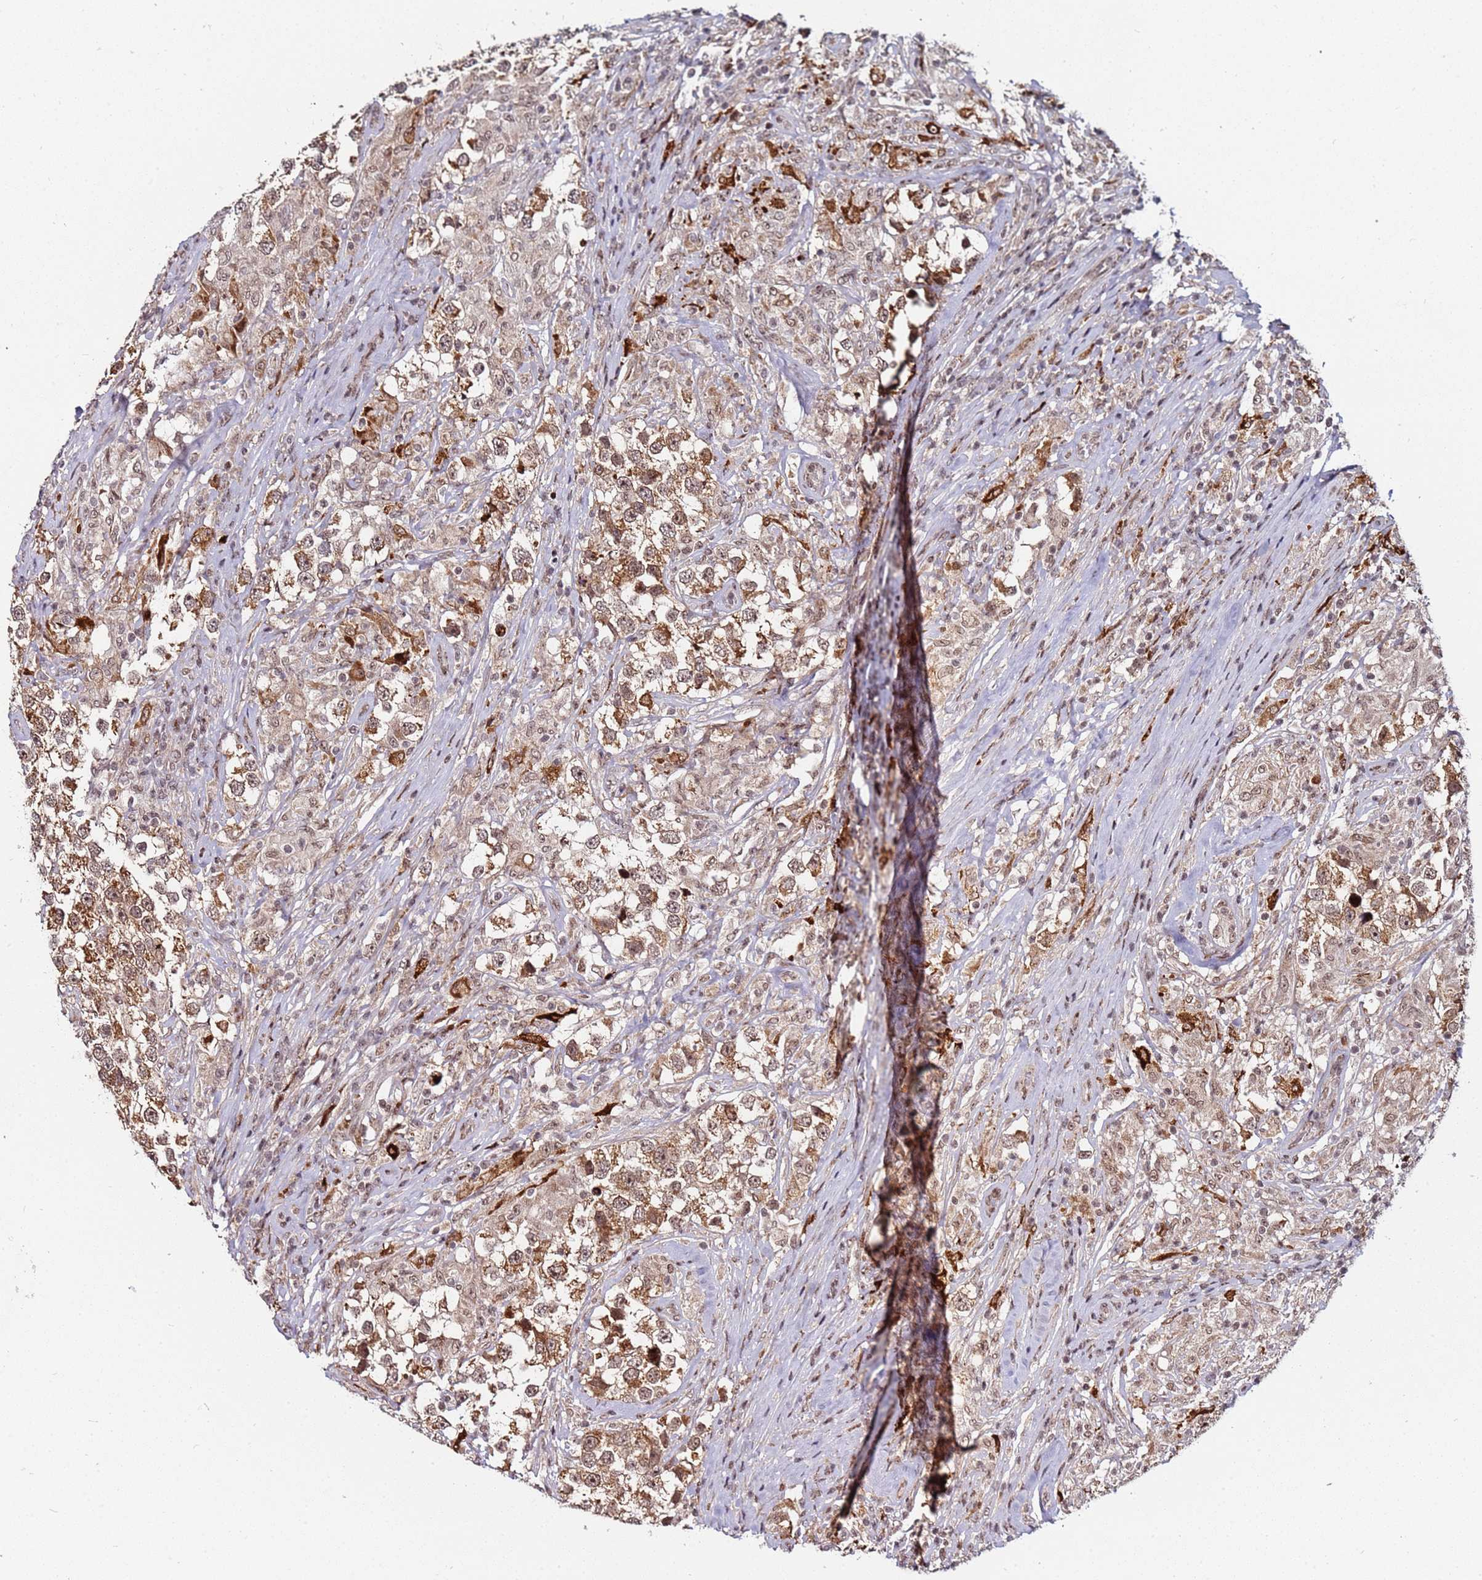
{"staining": {"intensity": "moderate", "quantity": ">75%", "location": "cytoplasmic/membranous,nuclear"}, "tissue": "testis cancer", "cell_type": "Tumor cells", "image_type": "cancer", "snomed": [{"axis": "morphology", "description": "Seminoma, NOS"}, {"axis": "topography", "description": "Testis"}], "caption": "A brown stain shows moderate cytoplasmic/membranous and nuclear positivity of a protein in human testis cancer (seminoma) tumor cells.", "gene": "PPM1H", "patient": {"sex": "male", "age": 46}}